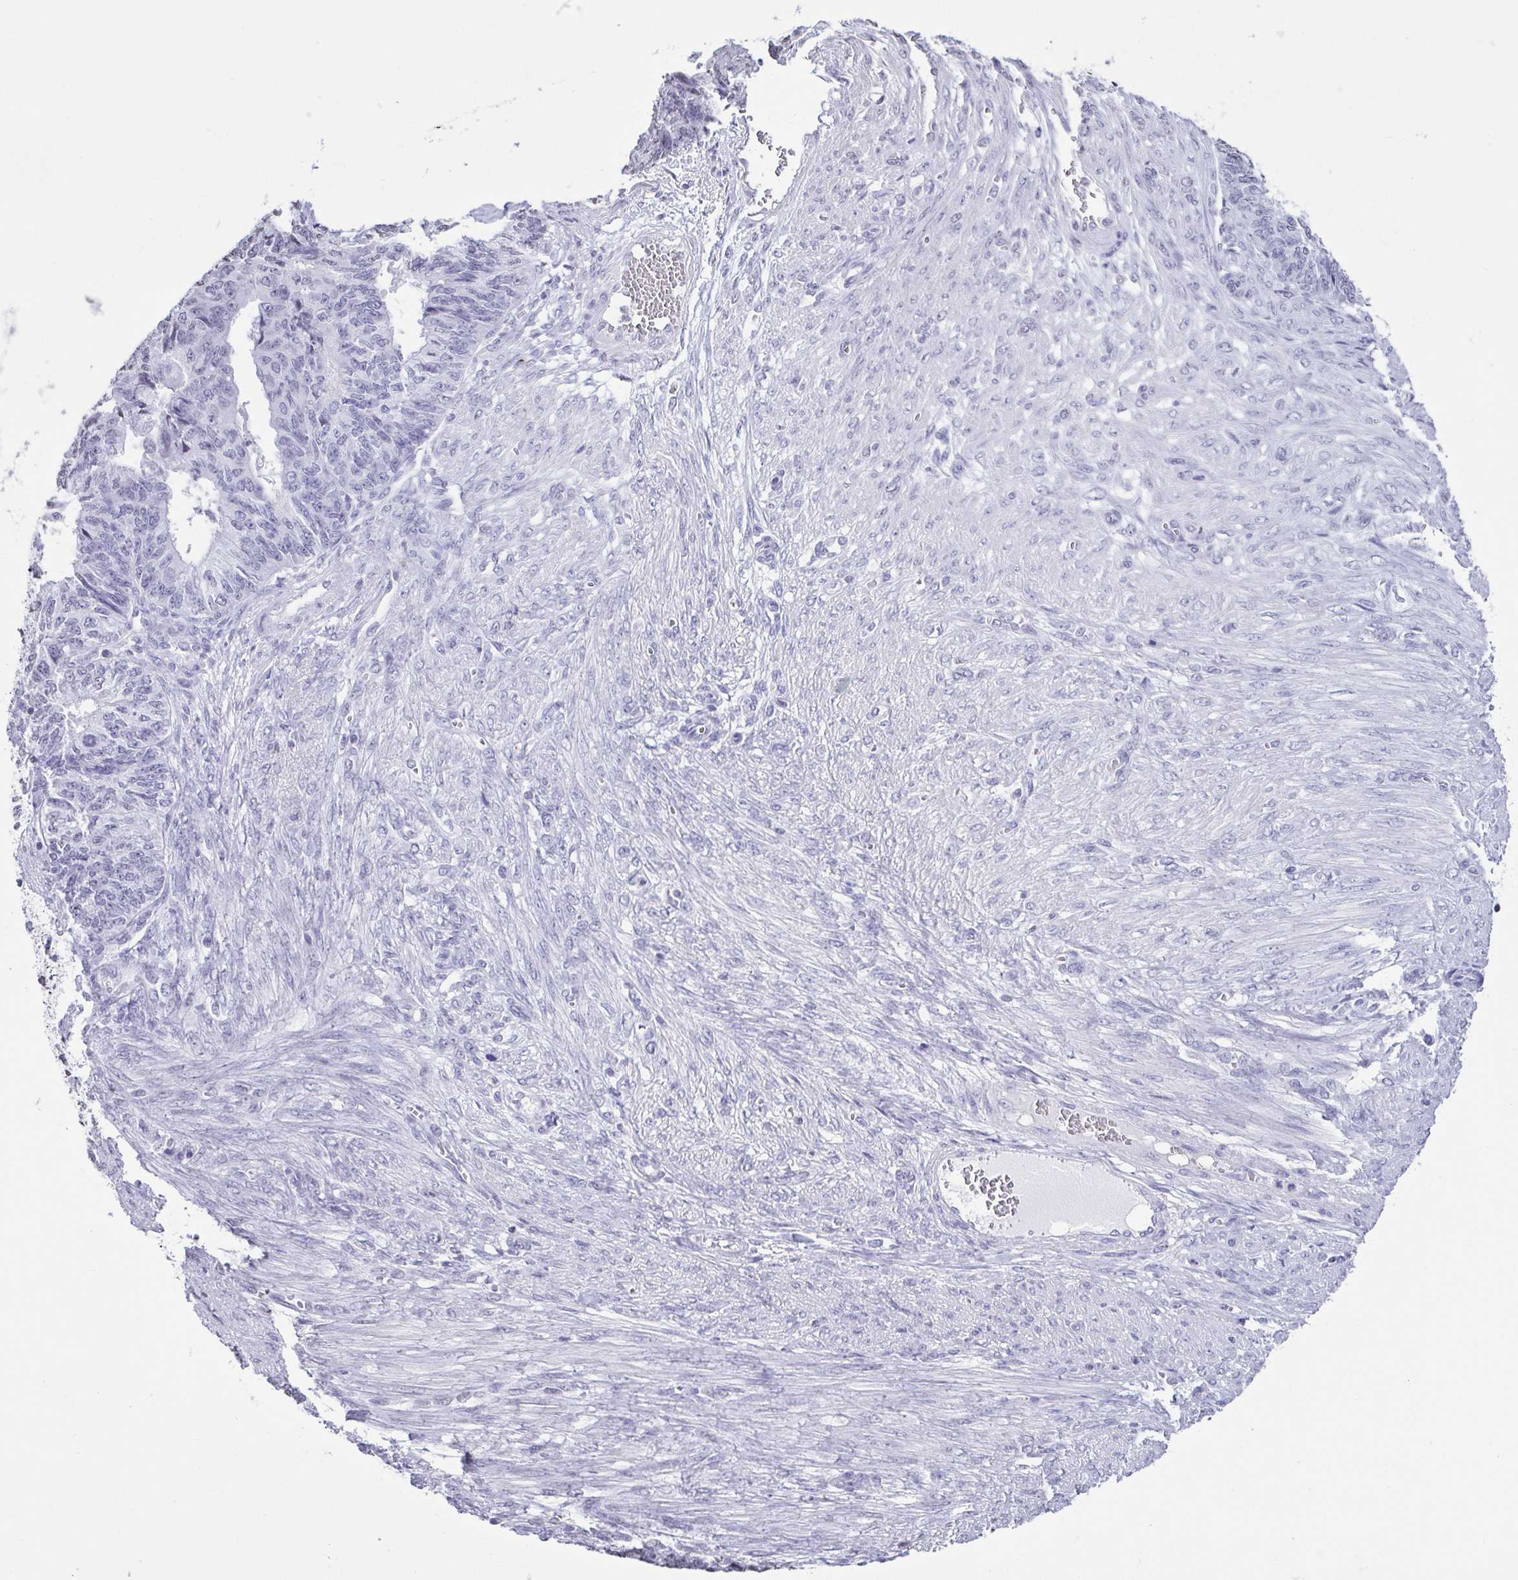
{"staining": {"intensity": "negative", "quantity": "none", "location": "none"}, "tissue": "endometrial cancer", "cell_type": "Tumor cells", "image_type": "cancer", "snomed": [{"axis": "morphology", "description": "Adenocarcinoma, NOS"}, {"axis": "topography", "description": "Endometrium"}], "caption": "An IHC photomicrograph of endometrial cancer (adenocarcinoma) is shown. There is no staining in tumor cells of endometrial cancer (adenocarcinoma). (DAB (3,3'-diaminobenzidine) immunohistochemistry (IHC) with hematoxylin counter stain).", "gene": "VCY1B", "patient": {"sex": "female", "age": 32}}